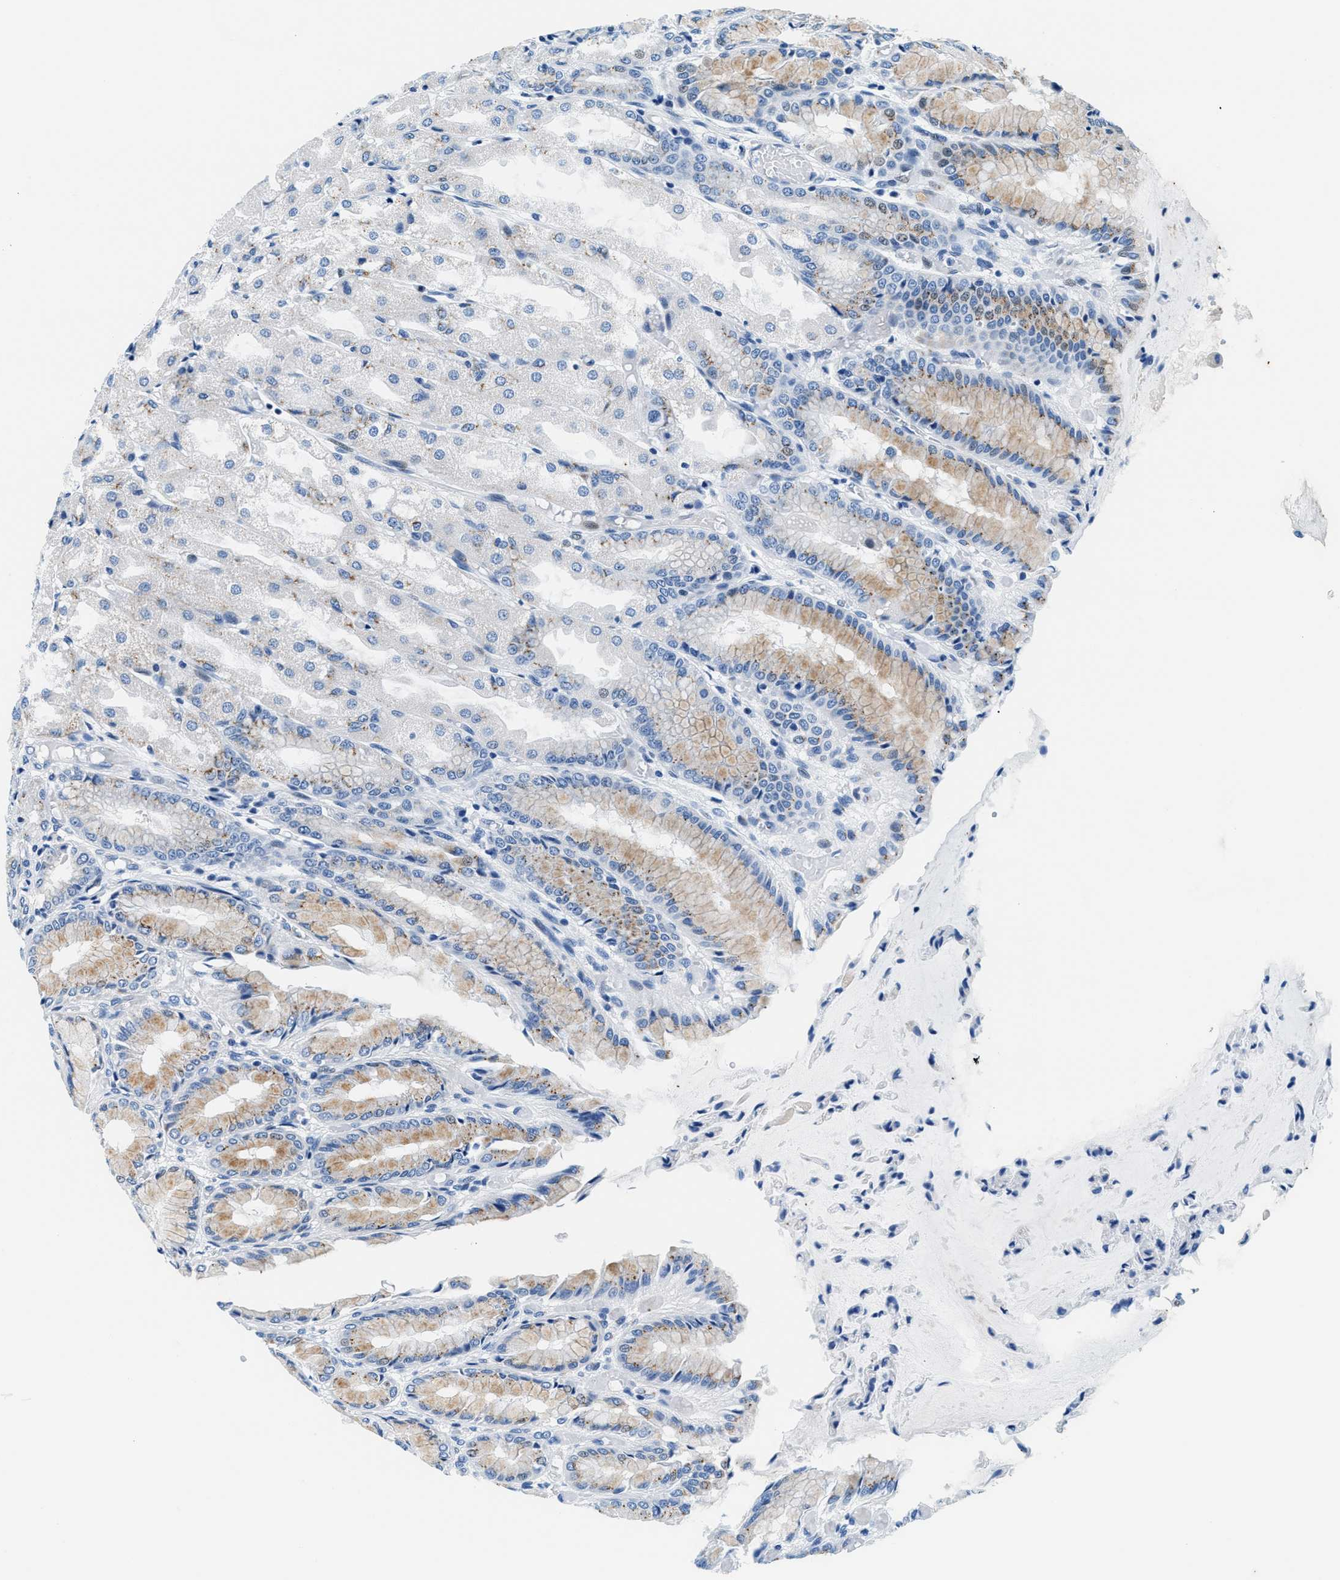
{"staining": {"intensity": "weak", "quantity": "<25%", "location": "cytoplasmic/membranous"}, "tissue": "stomach", "cell_type": "Glandular cells", "image_type": "normal", "snomed": [{"axis": "morphology", "description": "Normal tissue, NOS"}, {"axis": "topography", "description": "Stomach, upper"}], "caption": "A photomicrograph of human stomach is negative for staining in glandular cells. The staining was performed using DAB to visualize the protein expression in brown, while the nuclei were stained in blue with hematoxylin (Magnification: 20x).", "gene": "VPS53", "patient": {"sex": "male", "age": 72}}